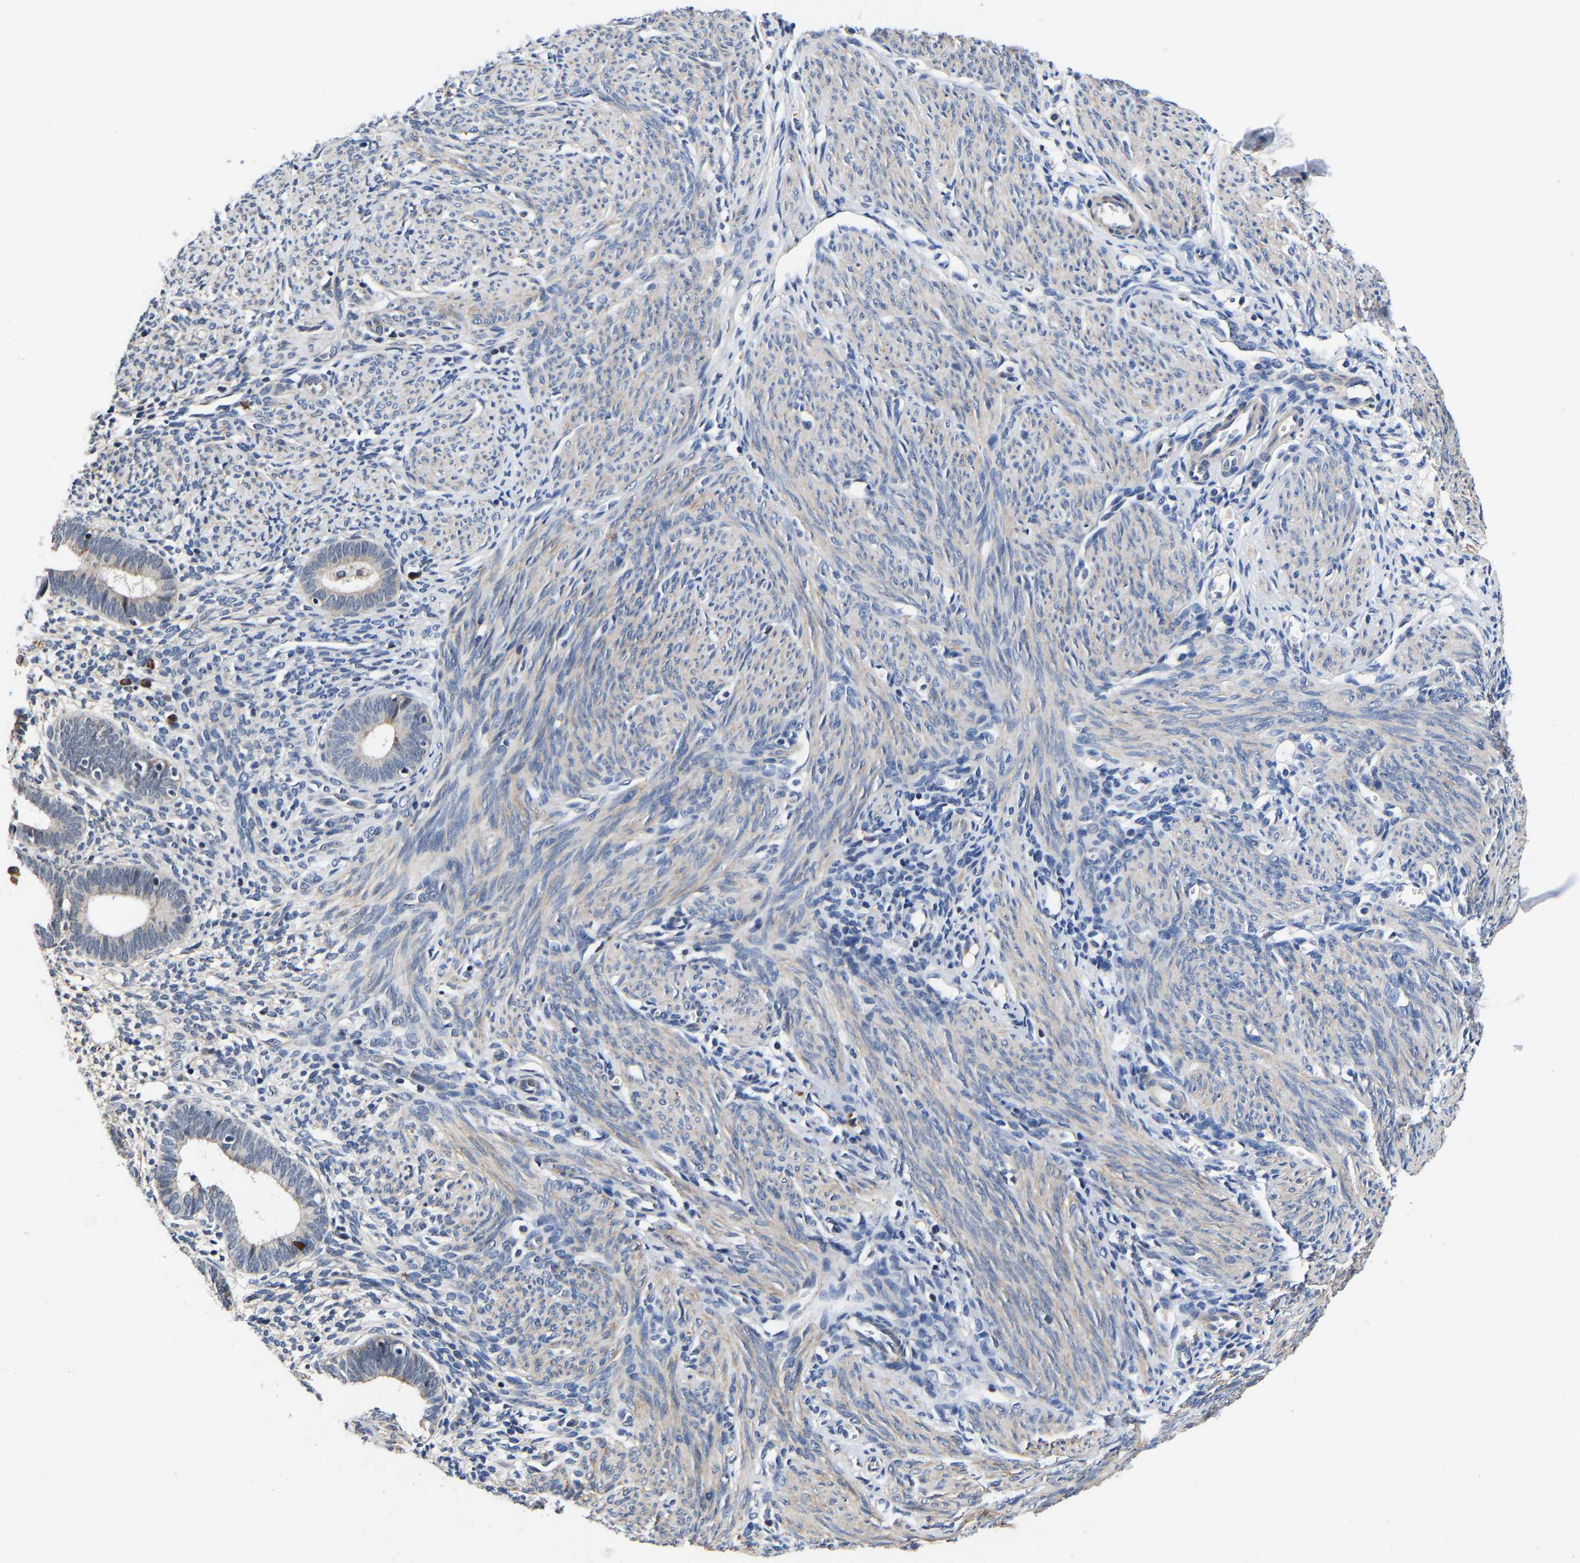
{"staining": {"intensity": "negative", "quantity": "none", "location": "none"}, "tissue": "endometrium", "cell_type": "Cells in endometrial stroma", "image_type": "normal", "snomed": [{"axis": "morphology", "description": "Normal tissue, NOS"}, {"axis": "morphology", "description": "Adenocarcinoma, NOS"}, {"axis": "topography", "description": "Endometrium"}], "caption": "Protein analysis of benign endometrium exhibits no significant expression in cells in endometrial stroma.", "gene": "SLC12A2", "patient": {"sex": "female", "age": 57}}